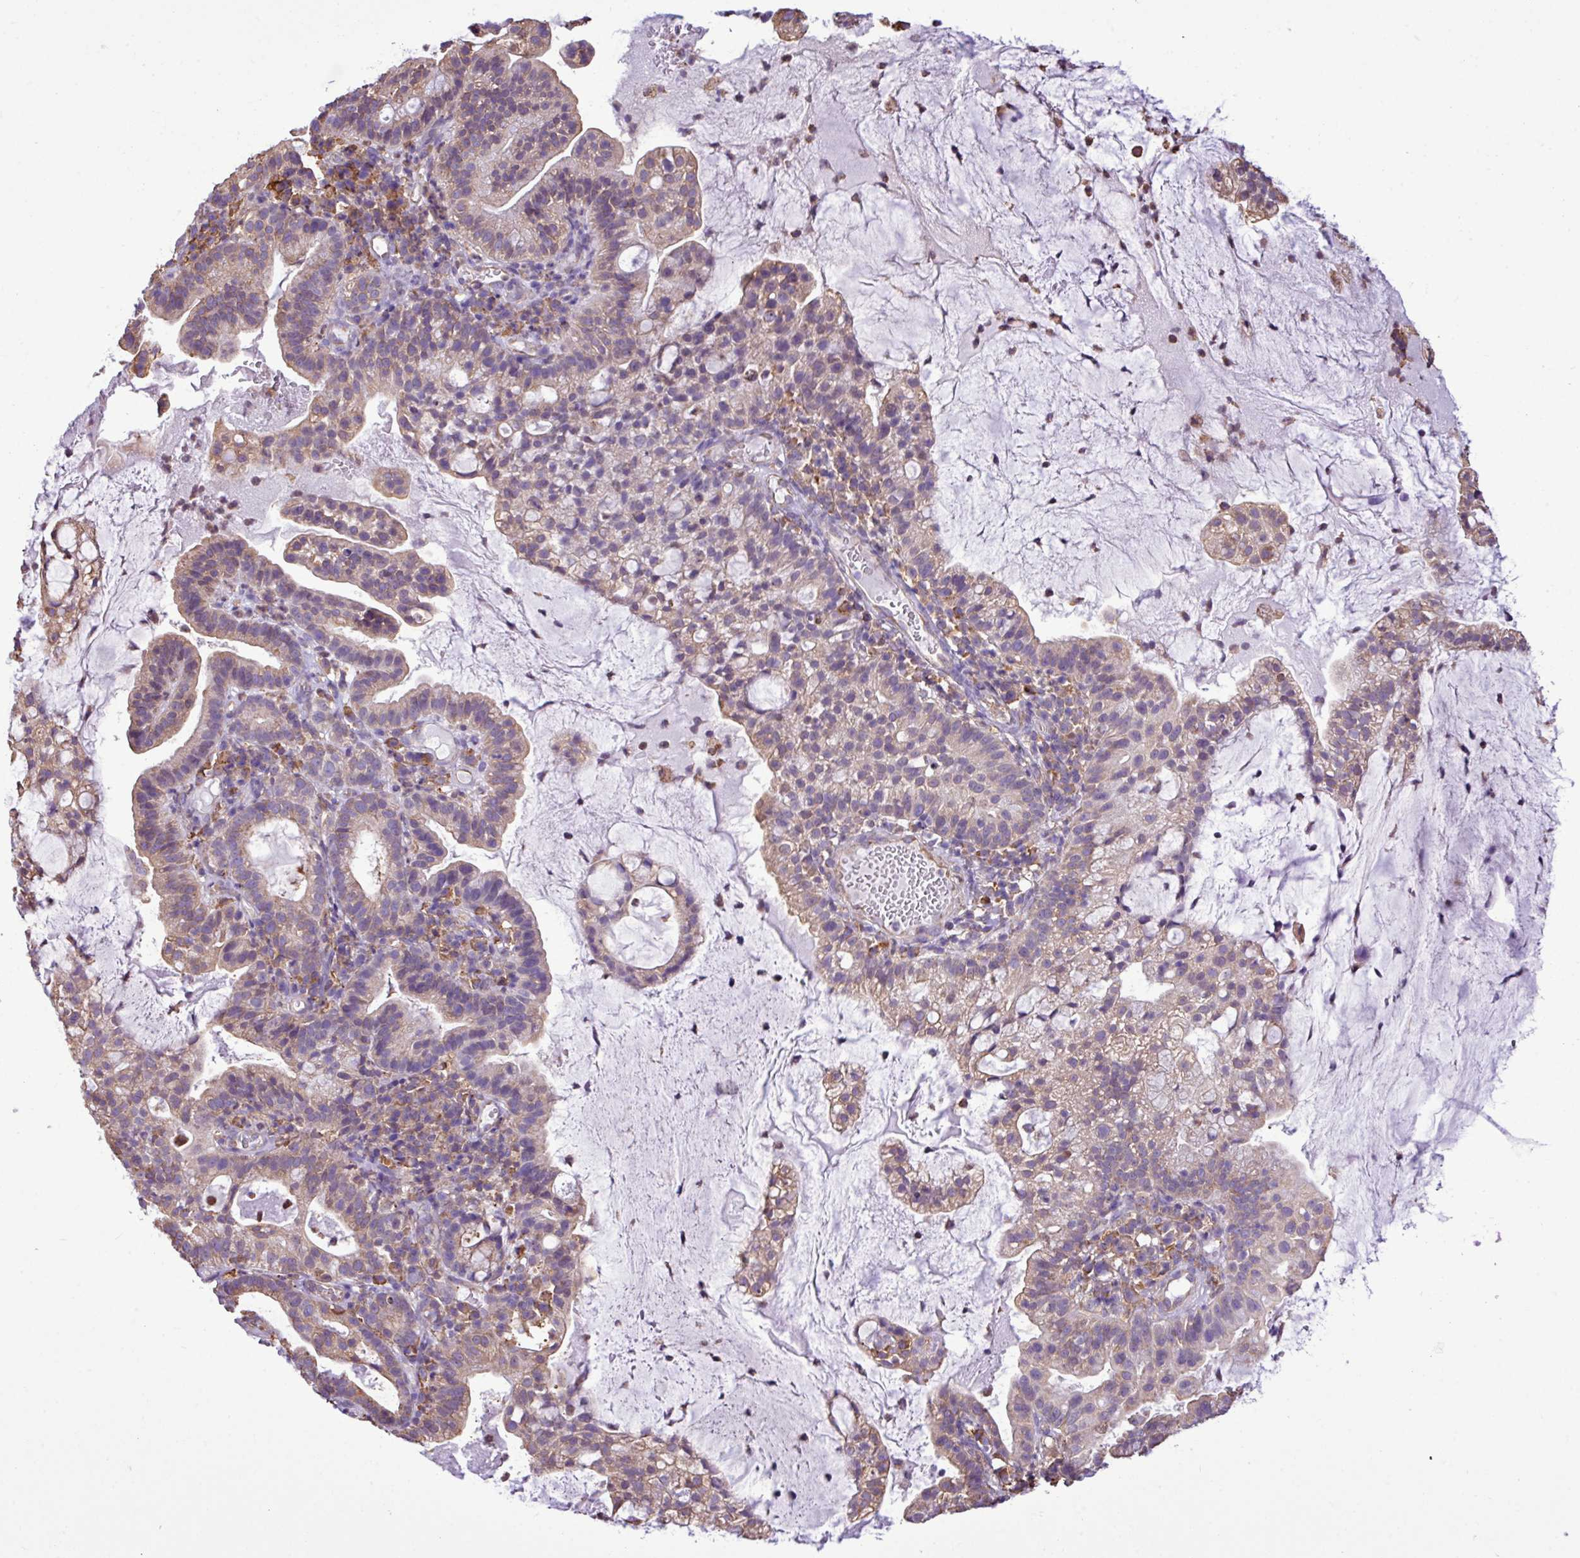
{"staining": {"intensity": "weak", "quantity": "25%-75%", "location": "cytoplasmic/membranous"}, "tissue": "cervical cancer", "cell_type": "Tumor cells", "image_type": "cancer", "snomed": [{"axis": "morphology", "description": "Adenocarcinoma, NOS"}, {"axis": "topography", "description": "Cervix"}], "caption": "Weak cytoplasmic/membranous protein staining is identified in about 25%-75% of tumor cells in adenocarcinoma (cervical). The staining is performed using DAB brown chromogen to label protein expression. The nuclei are counter-stained blue using hematoxylin.", "gene": "ZSCAN5A", "patient": {"sex": "female", "age": 41}}